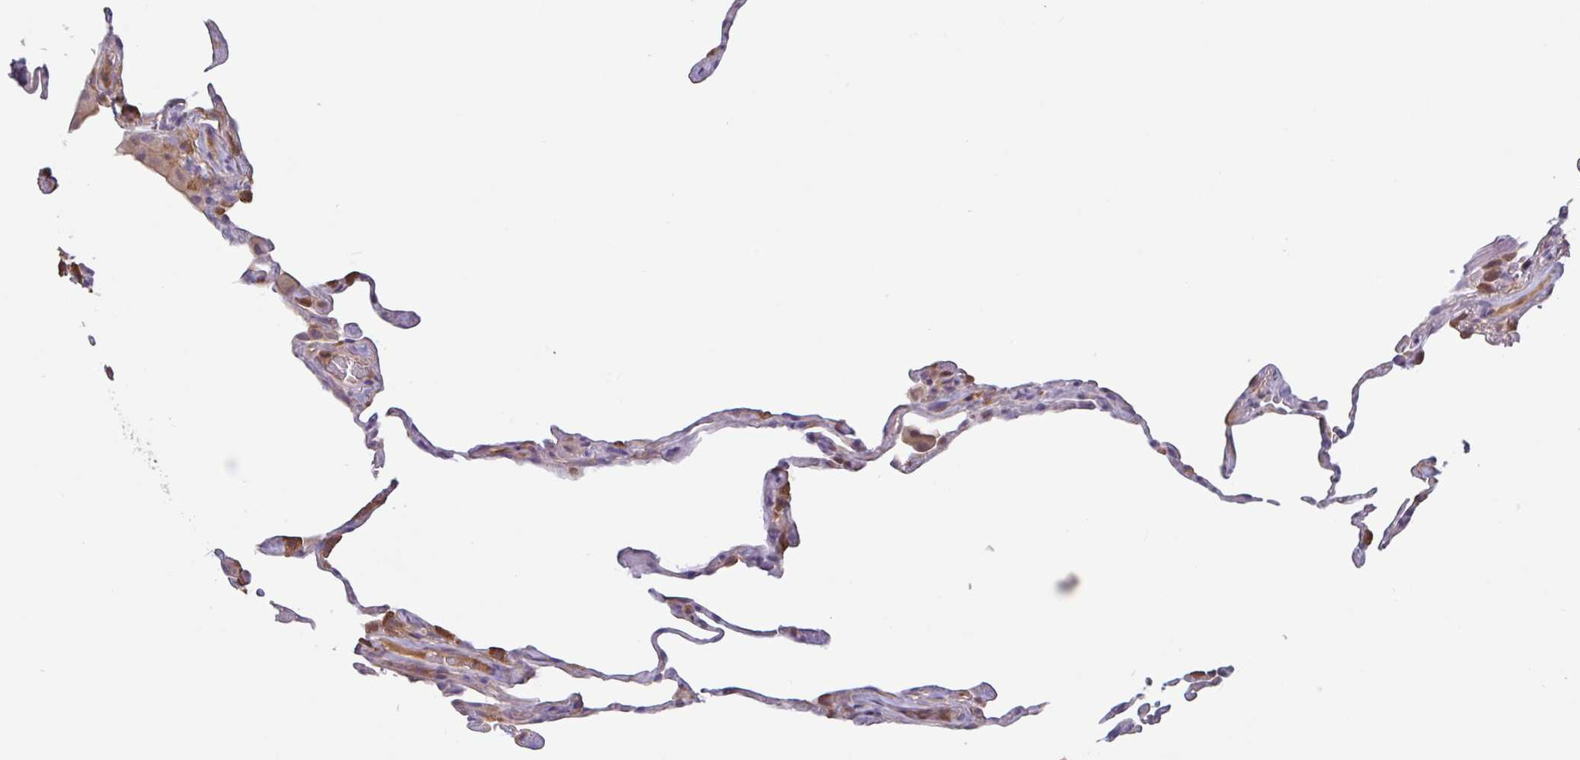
{"staining": {"intensity": "weak", "quantity": "<25%", "location": "cytoplasmic/membranous"}, "tissue": "lung", "cell_type": "Alveolar cells", "image_type": "normal", "snomed": [{"axis": "morphology", "description": "Normal tissue, NOS"}, {"axis": "topography", "description": "Lung"}], "caption": "Protein analysis of benign lung exhibits no significant expression in alveolar cells. (Stains: DAB IHC with hematoxylin counter stain, Microscopy: brightfield microscopy at high magnification).", "gene": "OTOP2", "patient": {"sex": "female", "age": 57}}